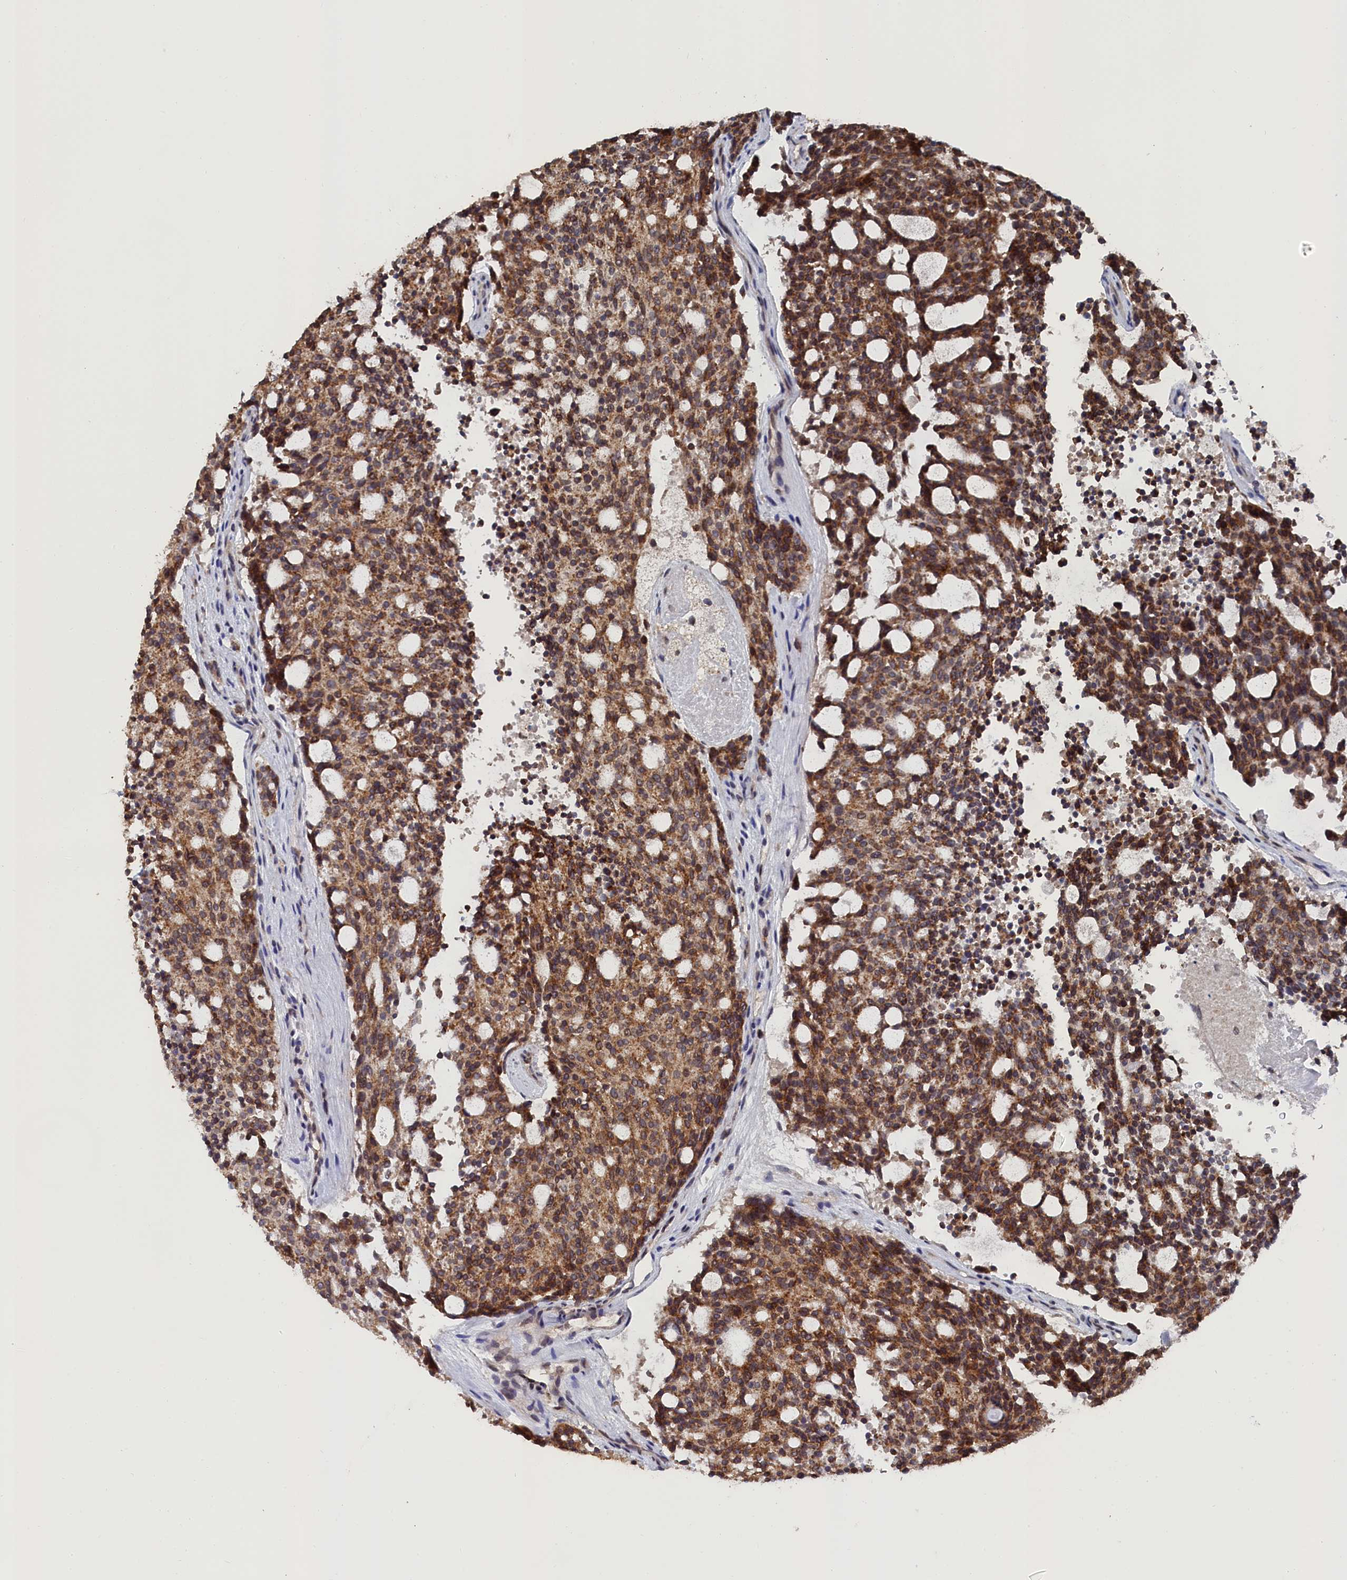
{"staining": {"intensity": "moderate", "quantity": ">75%", "location": "cytoplasmic/membranous"}, "tissue": "carcinoid", "cell_type": "Tumor cells", "image_type": "cancer", "snomed": [{"axis": "morphology", "description": "Carcinoid, malignant, NOS"}, {"axis": "topography", "description": "Pancreas"}], "caption": "This photomicrograph demonstrates IHC staining of human carcinoid, with medium moderate cytoplasmic/membranous positivity in about >75% of tumor cells.", "gene": "ANKEF1", "patient": {"sex": "female", "age": 54}}